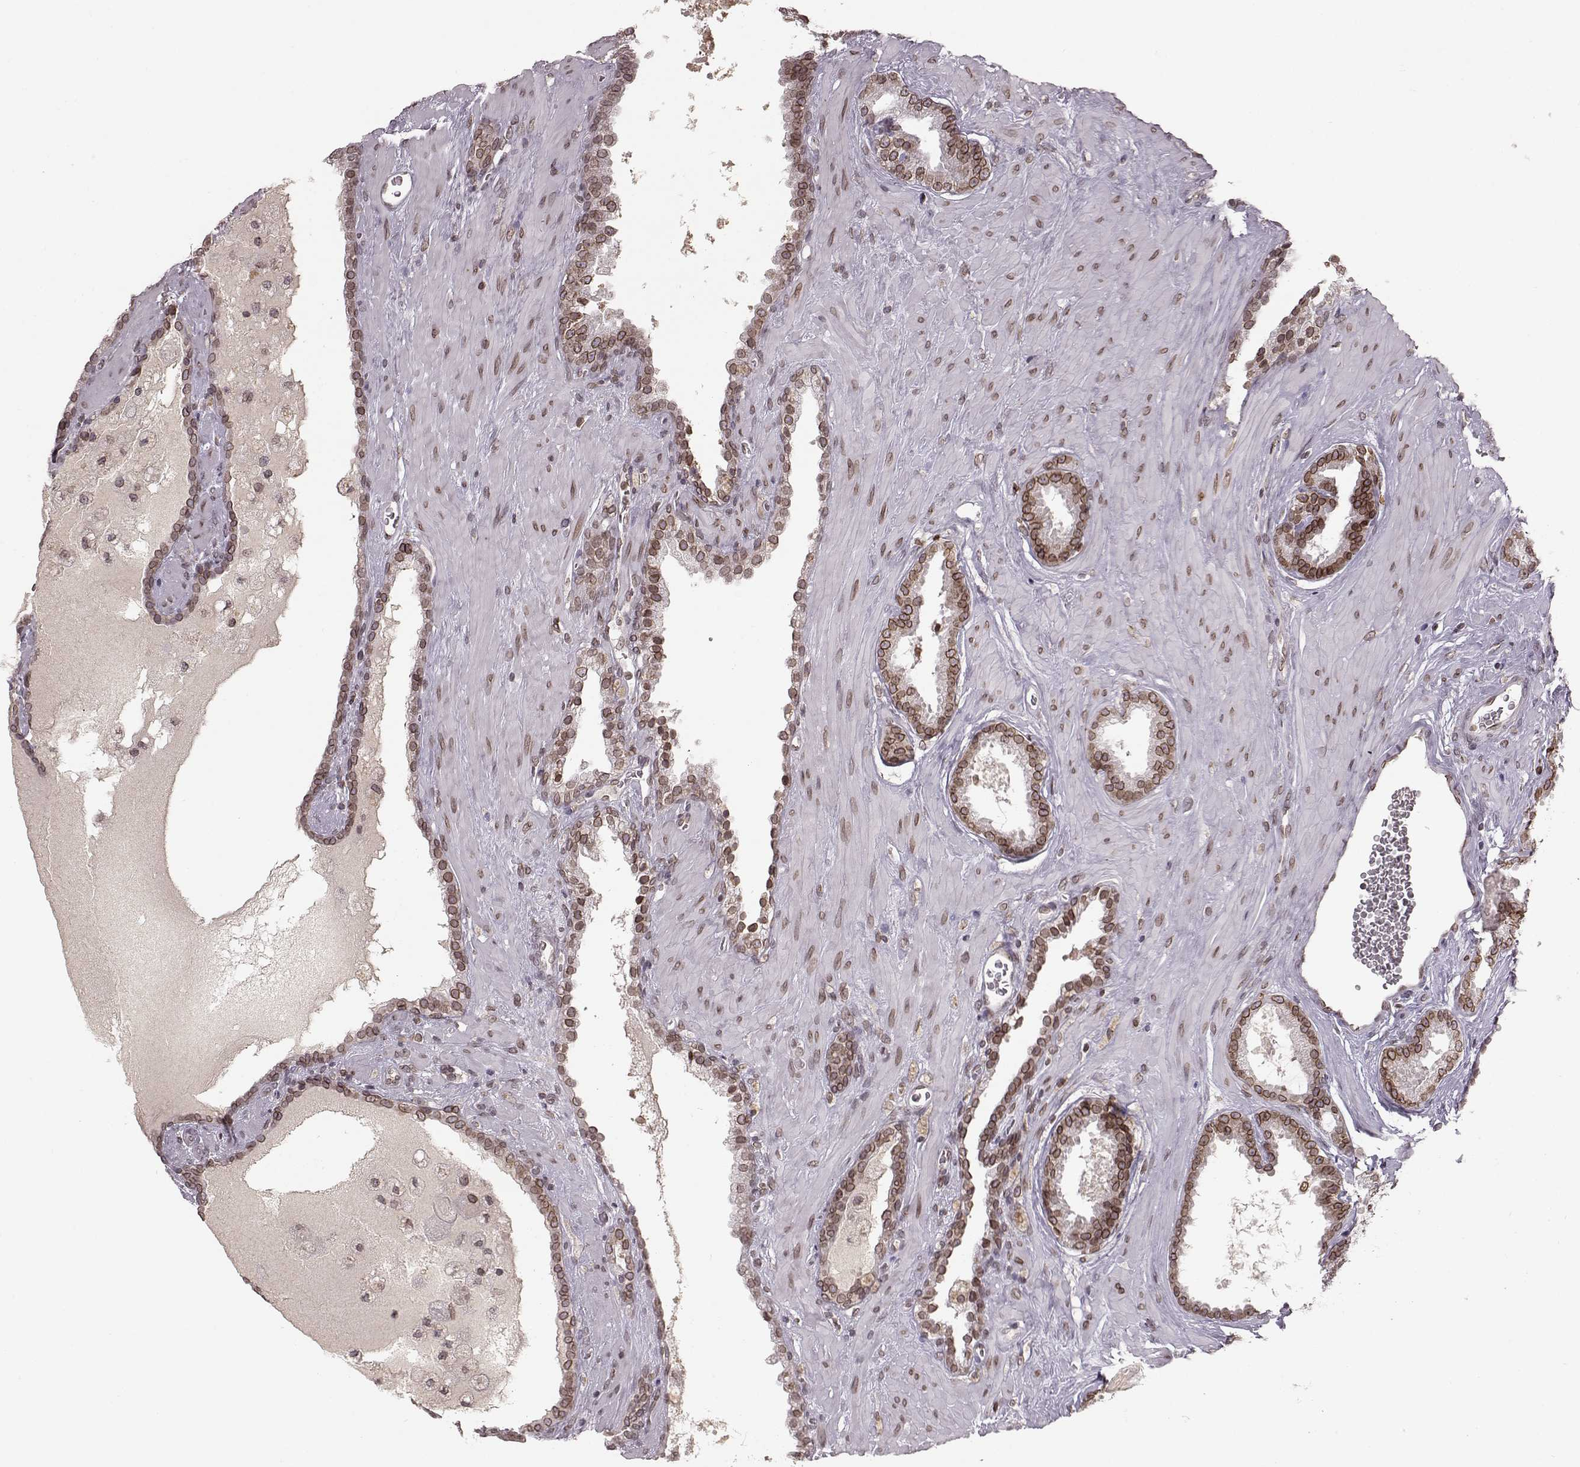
{"staining": {"intensity": "moderate", "quantity": ">75%", "location": "cytoplasmic/membranous,nuclear"}, "tissue": "prostate cancer", "cell_type": "Tumor cells", "image_type": "cancer", "snomed": [{"axis": "morphology", "description": "Adenocarcinoma, Low grade"}, {"axis": "topography", "description": "Prostate"}], "caption": "Immunohistochemical staining of human adenocarcinoma (low-grade) (prostate) shows medium levels of moderate cytoplasmic/membranous and nuclear protein expression in approximately >75% of tumor cells.", "gene": "DCAF12", "patient": {"sex": "male", "age": 62}}